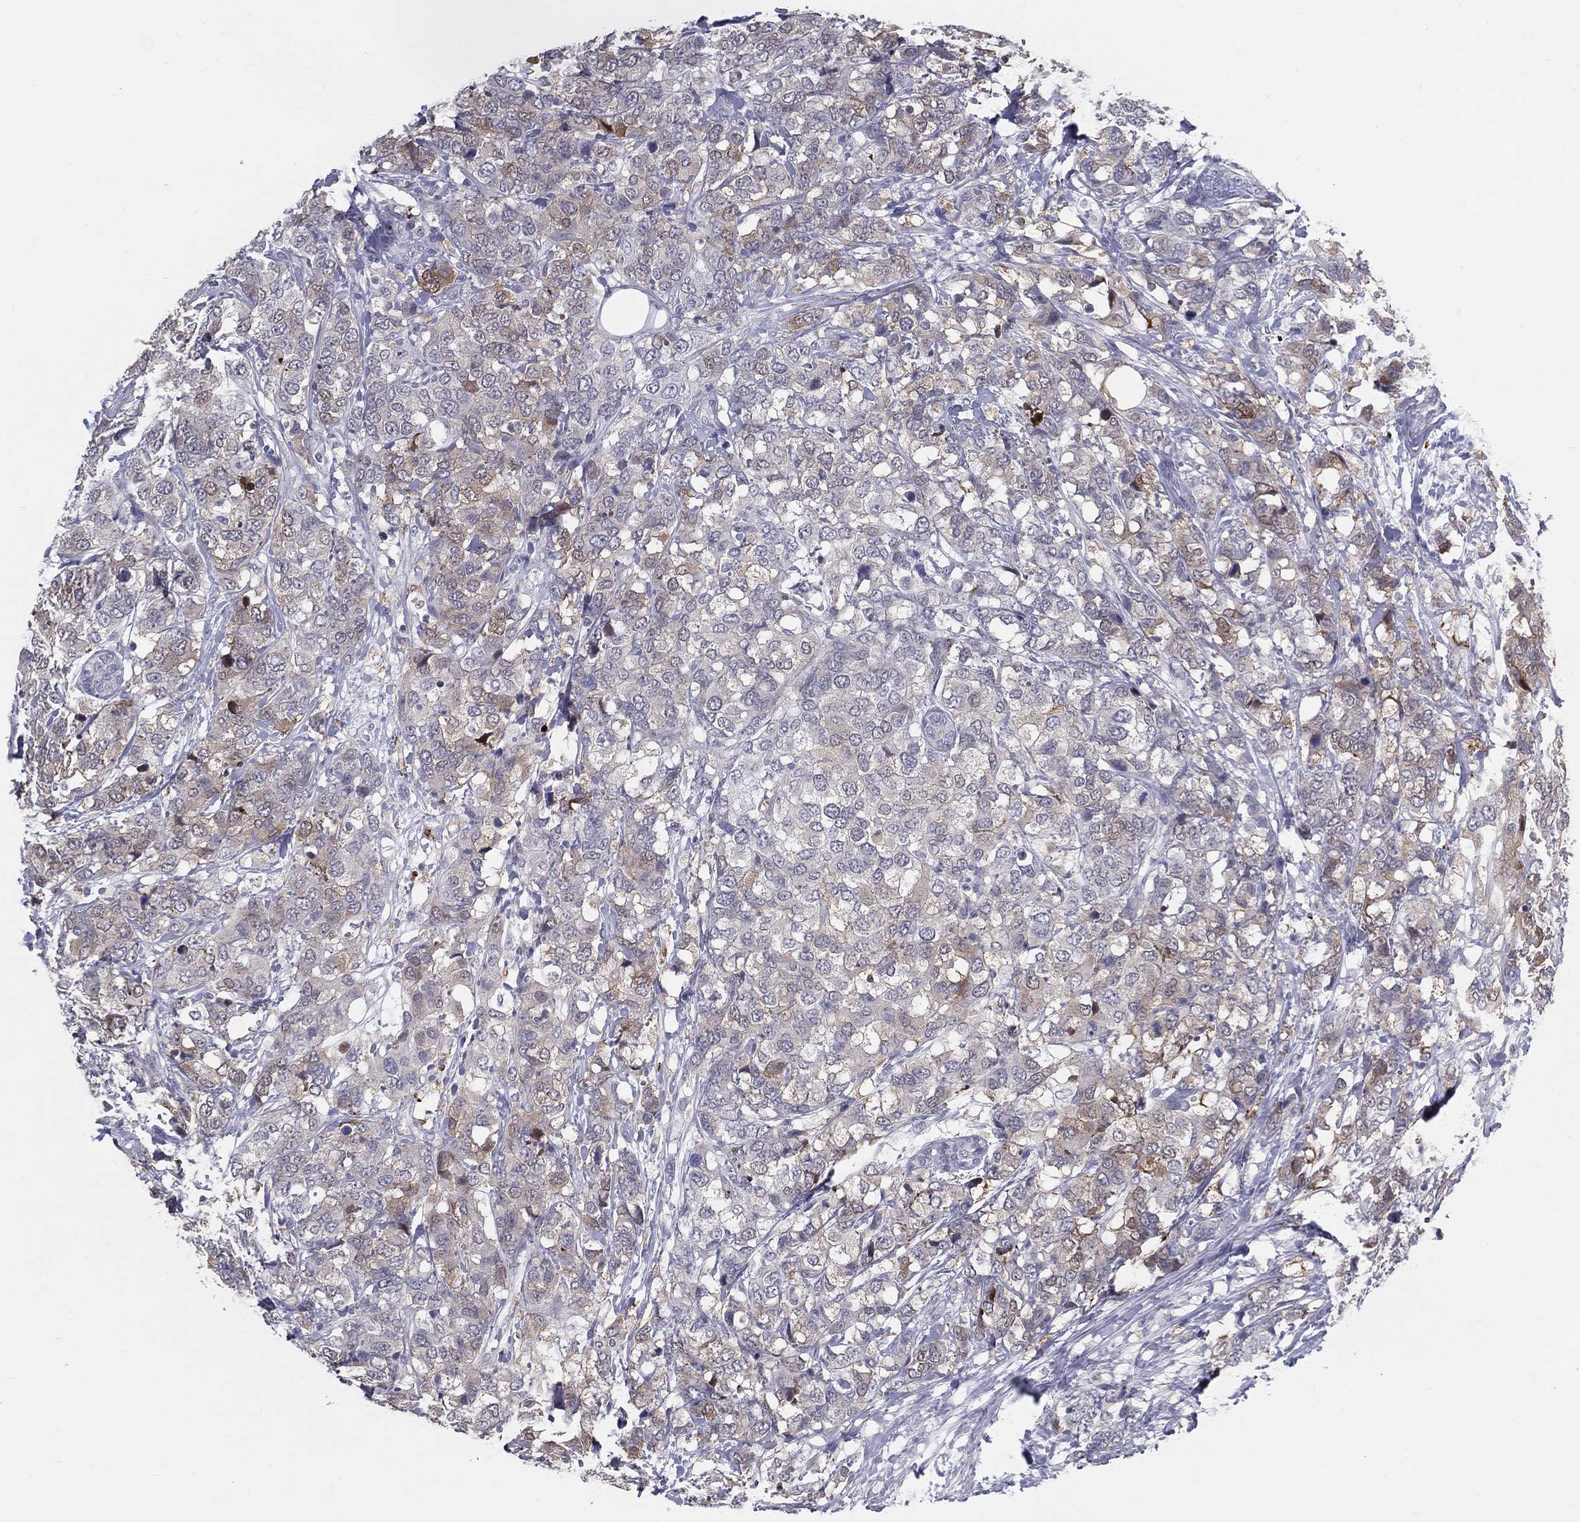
{"staining": {"intensity": "weak", "quantity": "<25%", "location": "cytoplasmic/membranous"}, "tissue": "breast cancer", "cell_type": "Tumor cells", "image_type": "cancer", "snomed": [{"axis": "morphology", "description": "Lobular carcinoma"}, {"axis": "topography", "description": "Breast"}], "caption": "Protein analysis of breast lobular carcinoma demonstrates no significant expression in tumor cells. (DAB (3,3'-diaminobenzidine) immunohistochemistry, high magnification).", "gene": "ACE2", "patient": {"sex": "female", "age": 59}}